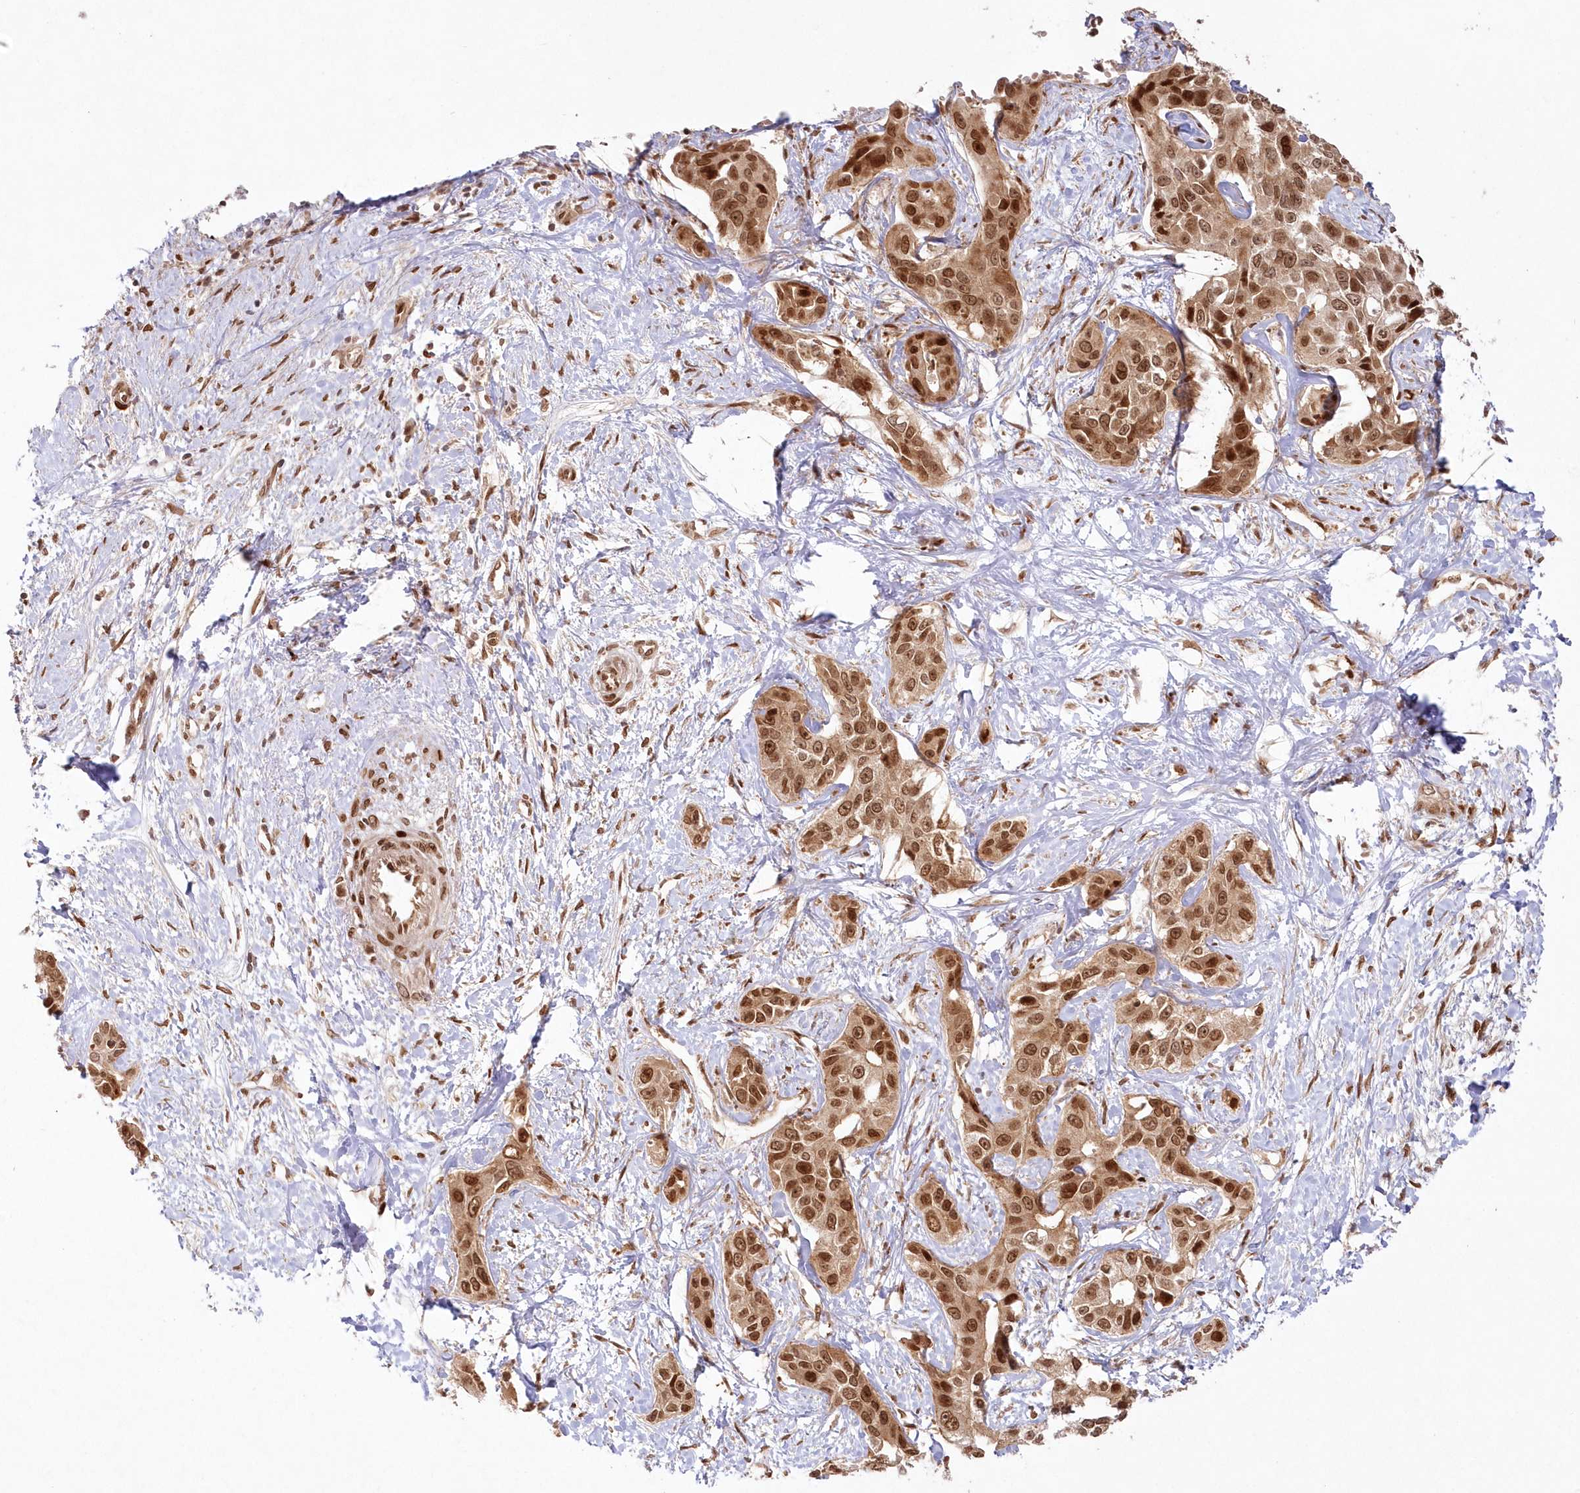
{"staining": {"intensity": "strong", "quantity": ">75%", "location": "cytoplasmic/membranous,nuclear"}, "tissue": "liver cancer", "cell_type": "Tumor cells", "image_type": "cancer", "snomed": [{"axis": "morphology", "description": "Cholangiocarcinoma"}, {"axis": "topography", "description": "Liver"}], "caption": "A brown stain labels strong cytoplasmic/membranous and nuclear positivity of a protein in liver cancer tumor cells. (Brightfield microscopy of DAB IHC at high magnification).", "gene": "TOGARAM2", "patient": {"sex": "male", "age": 59}}